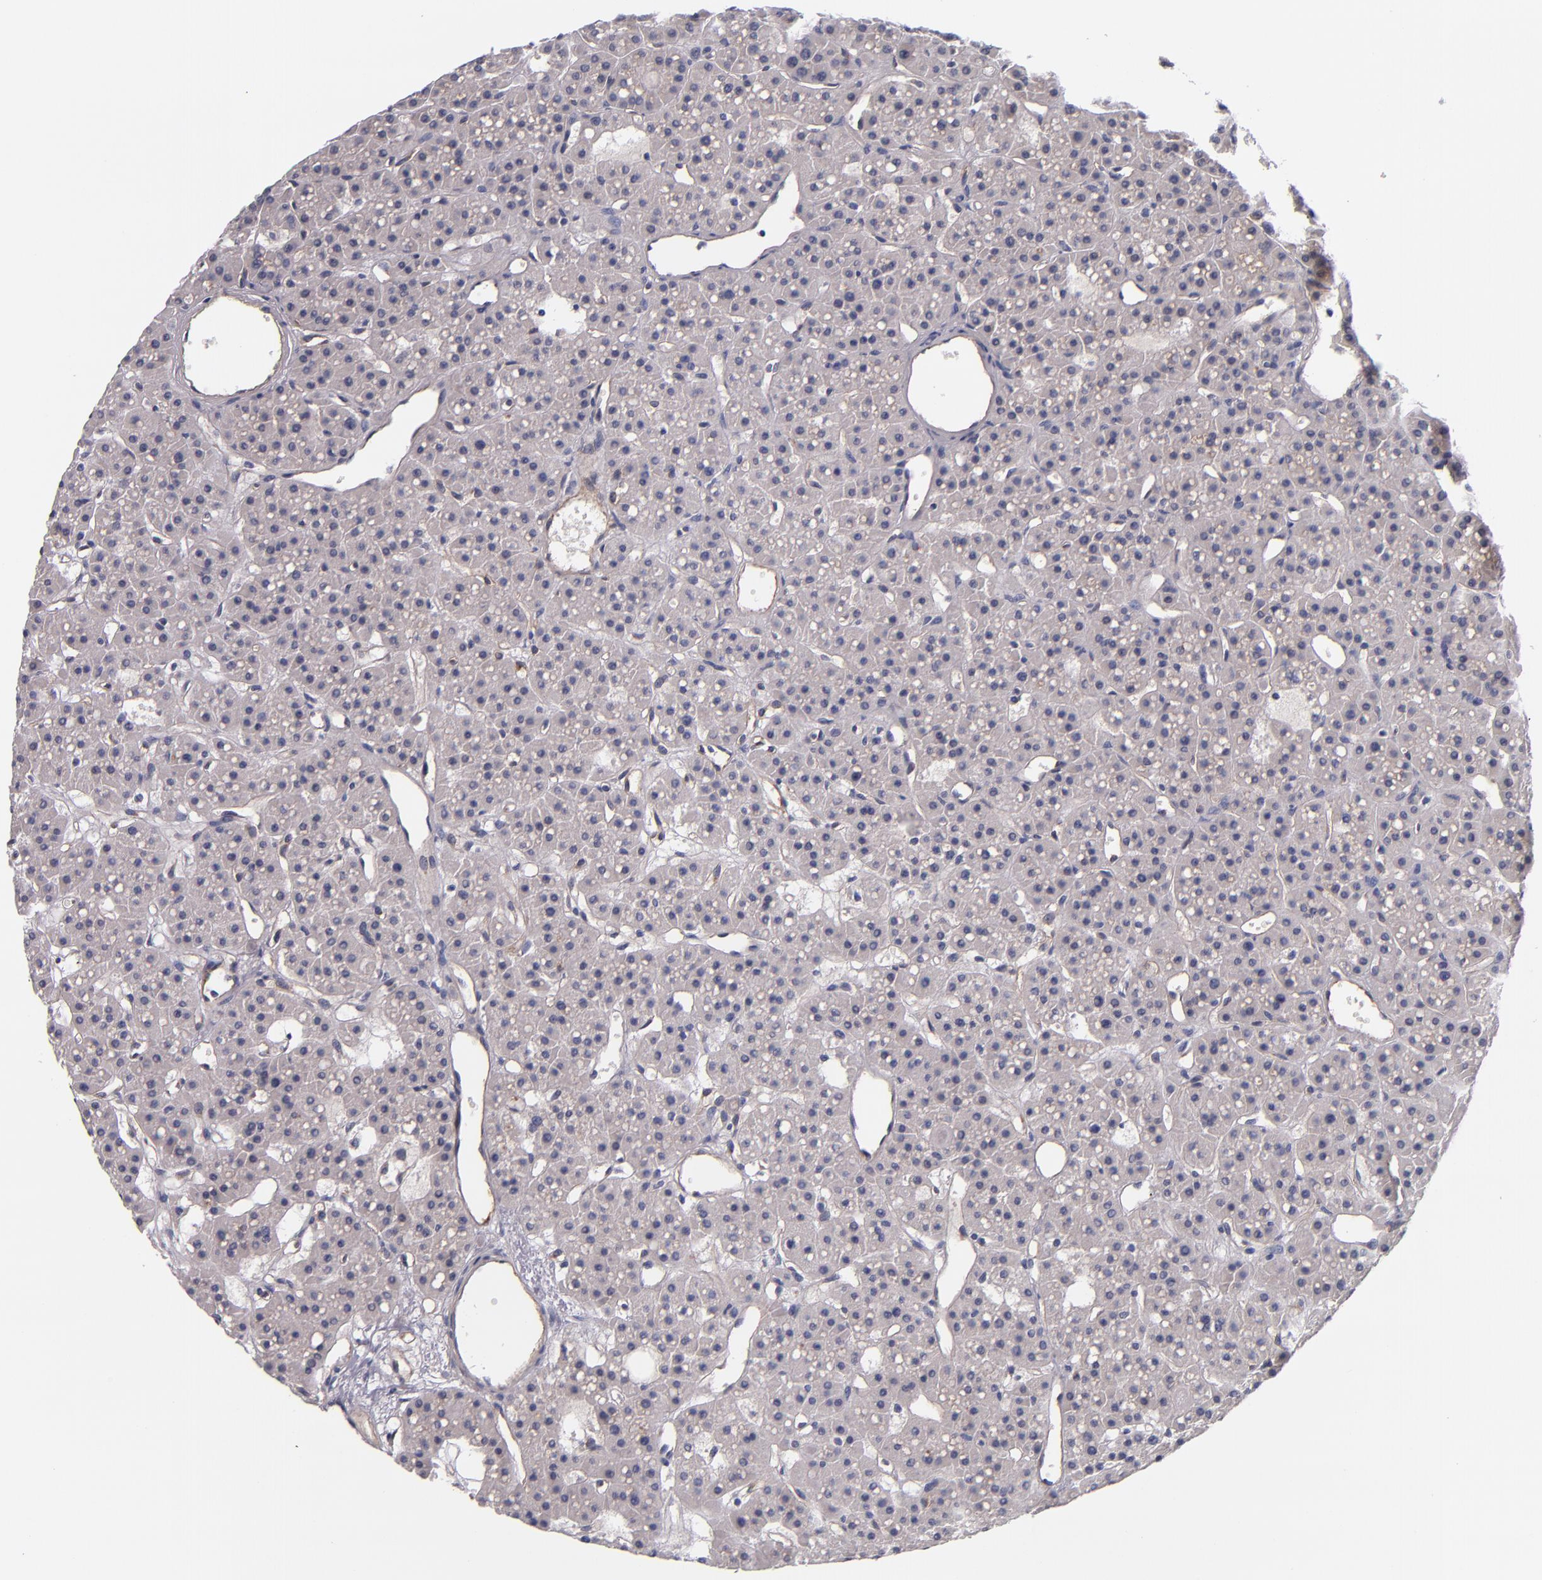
{"staining": {"intensity": "negative", "quantity": "none", "location": "none"}, "tissue": "parathyroid gland", "cell_type": "Glandular cells", "image_type": "normal", "snomed": [{"axis": "morphology", "description": "Normal tissue, NOS"}, {"axis": "topography", "description": "Parathyroid gland"}], "caption": "This is a micrograph of immunohistochemistry staining of benign parathyroid gland, which shows no expression in glandular cells.", "gene": "NOS3", "patient": {"sex": "female", "age": 76}}